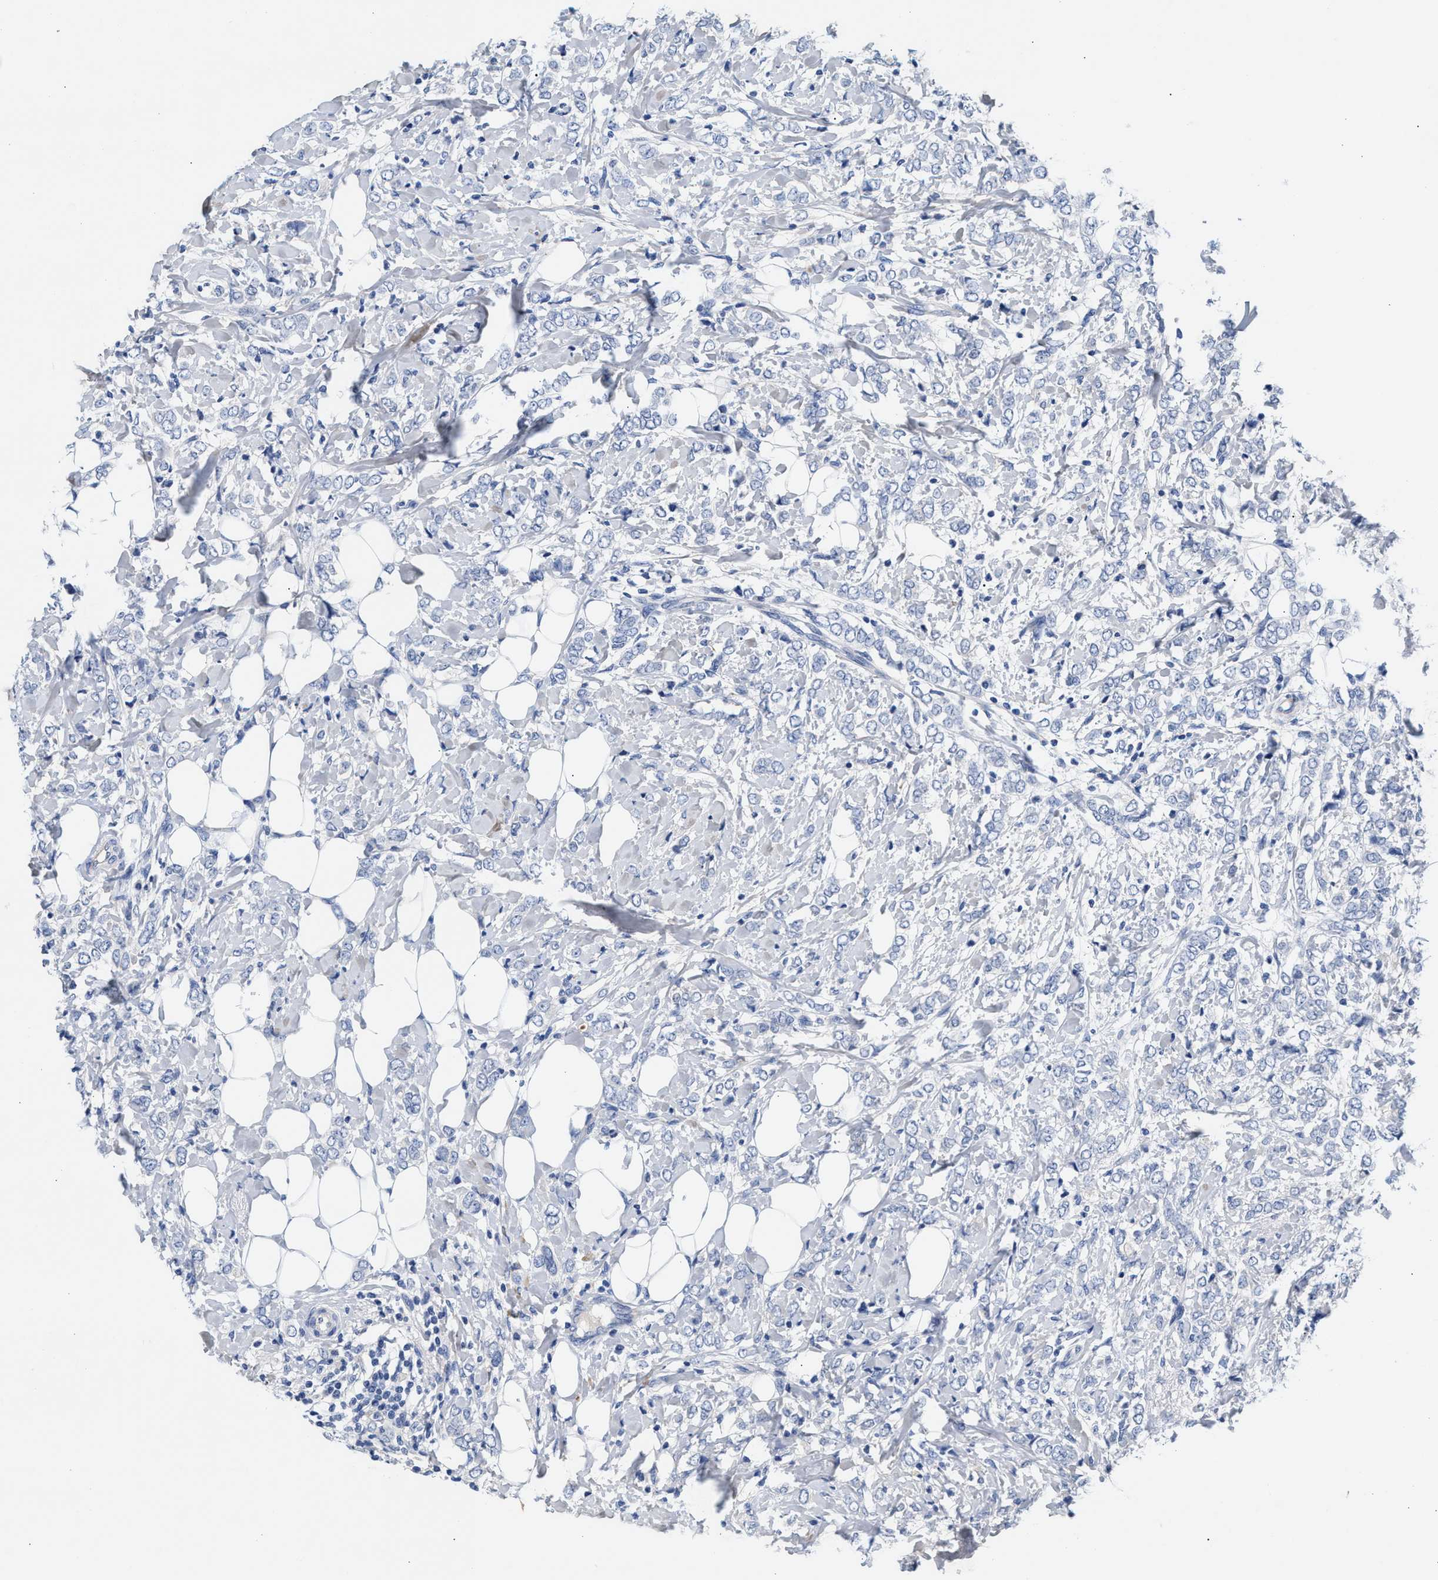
{"staining": {"intensity": "negative", "quantity": "none", "location": "none"}, "tissue": "breast cancer", "cell_type": "Tumor cells", "image_type": "cancer", "snomed": [{"axis": "morphology", "description": "Normal tissue, NOS"}, {"axis": "morphology", "description": "Lobular carcinoma"}, {"axis": "topography", "description": "Breast"}], "caption": "Tumor cells are negative for brown protein staining in lobular carcinoma (breast).", "gene": "ACTL7B", "patient": {"sex": "female", "age": 47}}